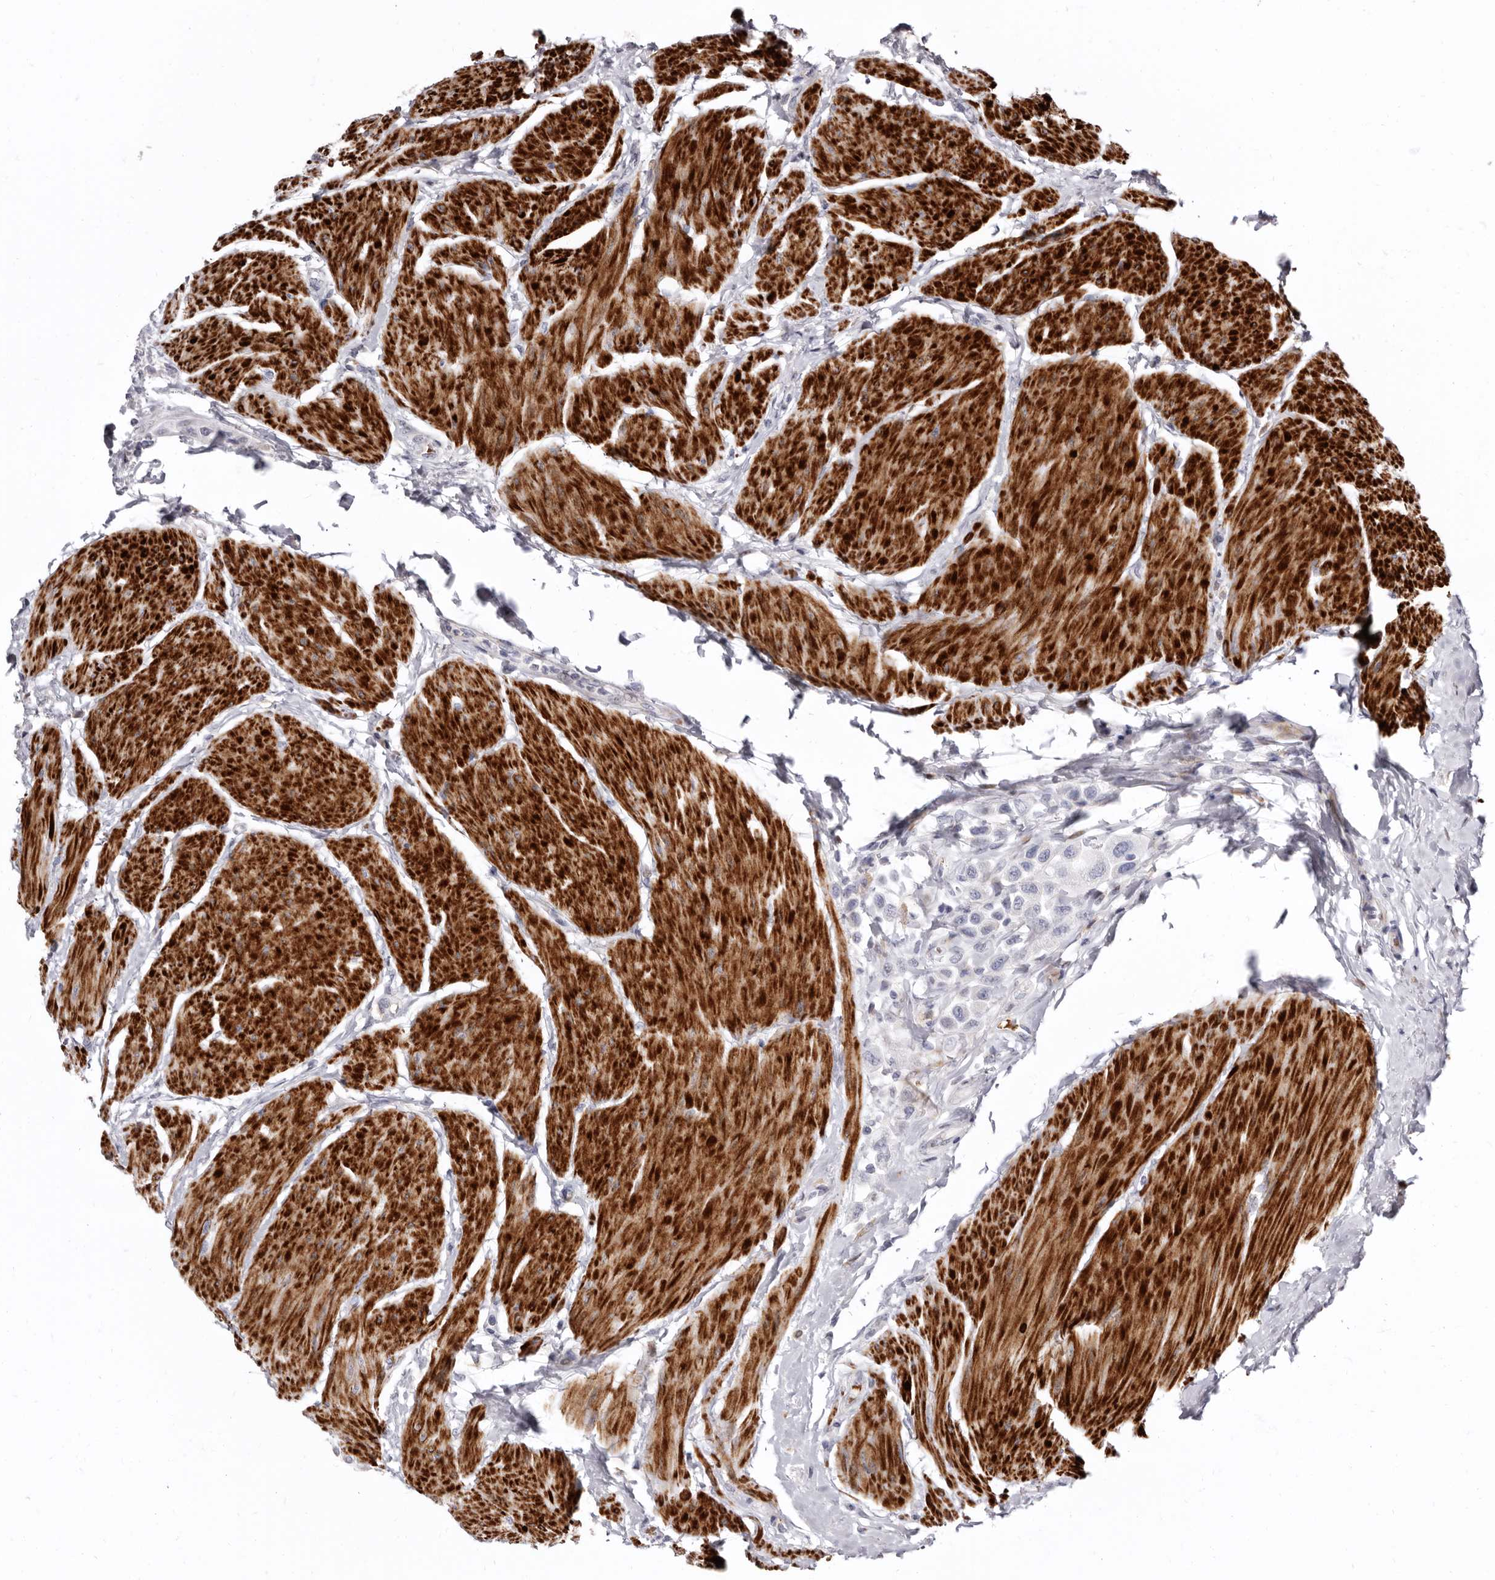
{"staining": {"intensity": "negative", "quantity": "none", "location": "none"}, "tissue": "urothelial cancer", "cell_type": "Tumor cells", "image_type": "cancer", "snomed": [{"axis": "morphology", "description": "Urothelial carcinoma, High grade"}, {"axis": "topography", "description": "Urinary bladder"}], "caption": "This is an immunohistochemistry histopathology image of urothelial cancer. There is no staining in tumor cells.", "gene": "AIDA", "patient": {"sex": "male", "age": 50}}